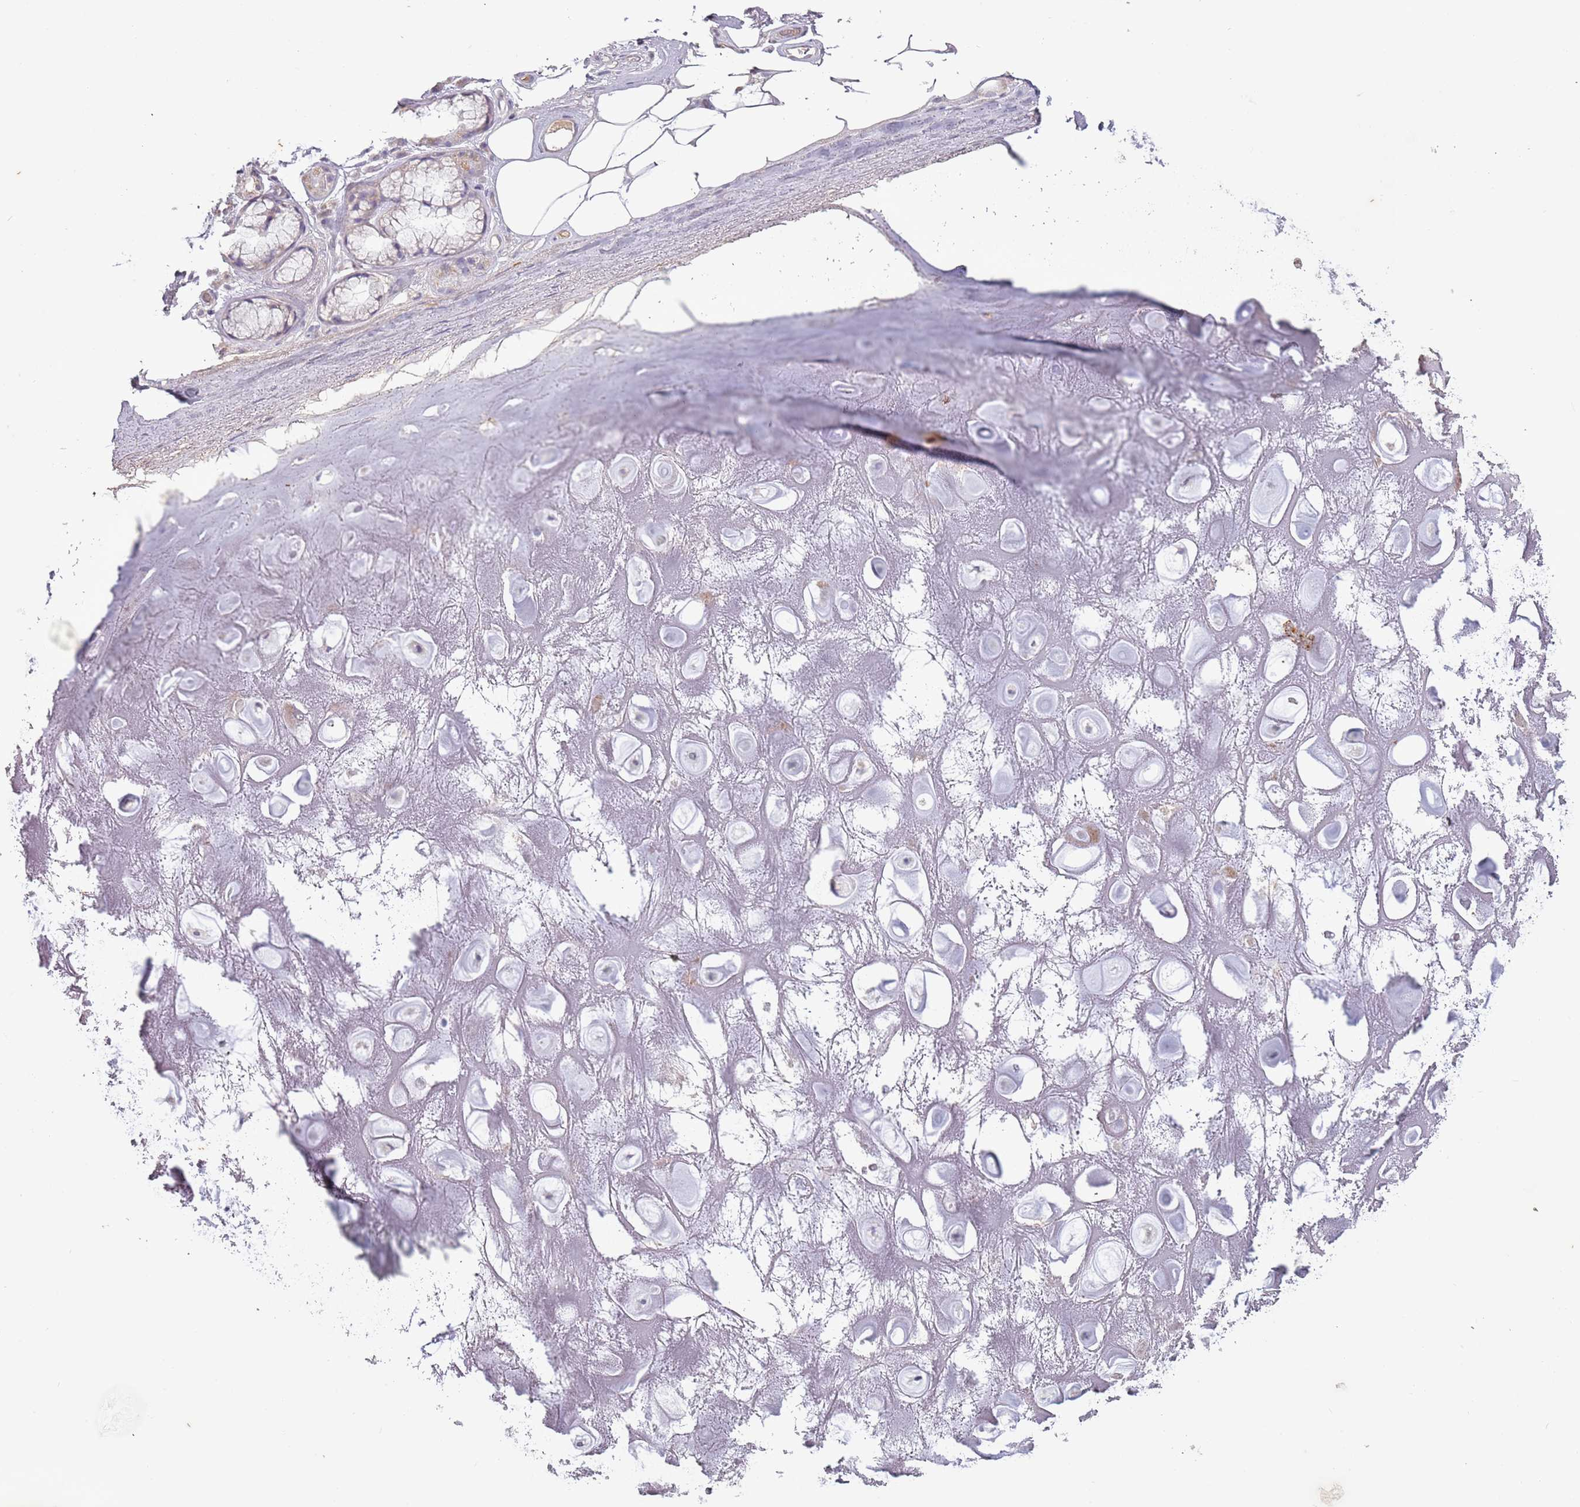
{"staining": {"intensity": "negative", "quantity": "none", "location": "none"}, "tissue": "adipose tissue", "cell_type": "Adipocytes", "image_type": "normal", "snomed": [{"axis": "morphology", "description": "Normal tissue, NOS"}, {"axis": "topography", "description": "Cartilage tissue"}], "caption": "IHC micrograph of unremarkable adipose tissue: adipose tissue stained with DAB shows no significant protein positivity in adipocytes.", "gene": "SYS1", "patient": {"sex": "male", "age": 81}}